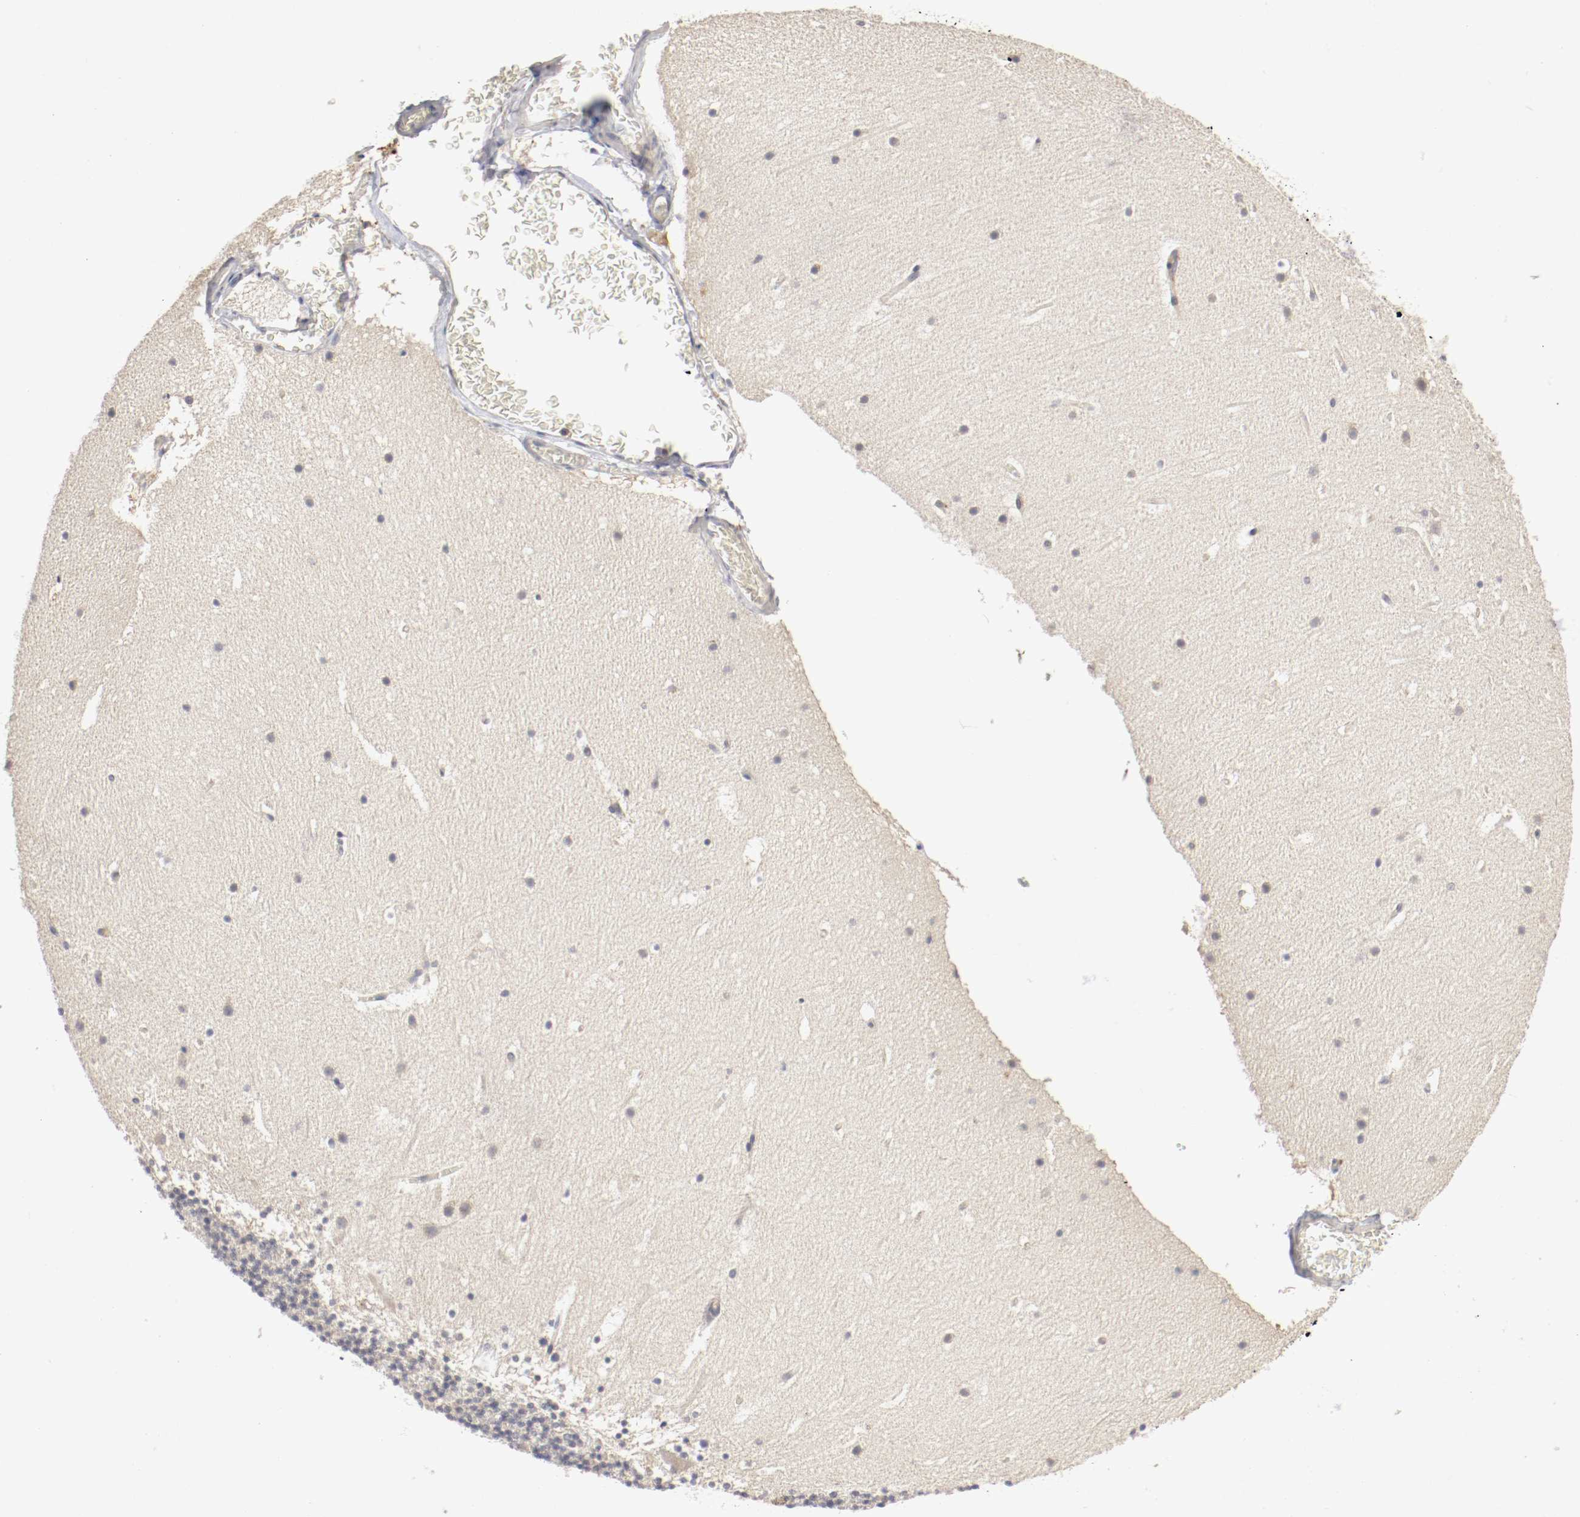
{"staining": {"intensity": "negative", "quantity": "none", "location": "none"}, "tissue": "cerebellum", "cell_type": "Cells in granular layer", "image_type": "normal", "snomed": [{"axis": "morphology", "description": "Normal tissue, NOS"}, {"axis": "topography", "description": "Cerebellum"}], "caption": "IHC micrograph of benign cerebellum: human cerebellum stained with DAB reveals no significant protein positivity in cells in granular layer.", "gene": "REN", "patient": {"sex": "male", "age": 45}}